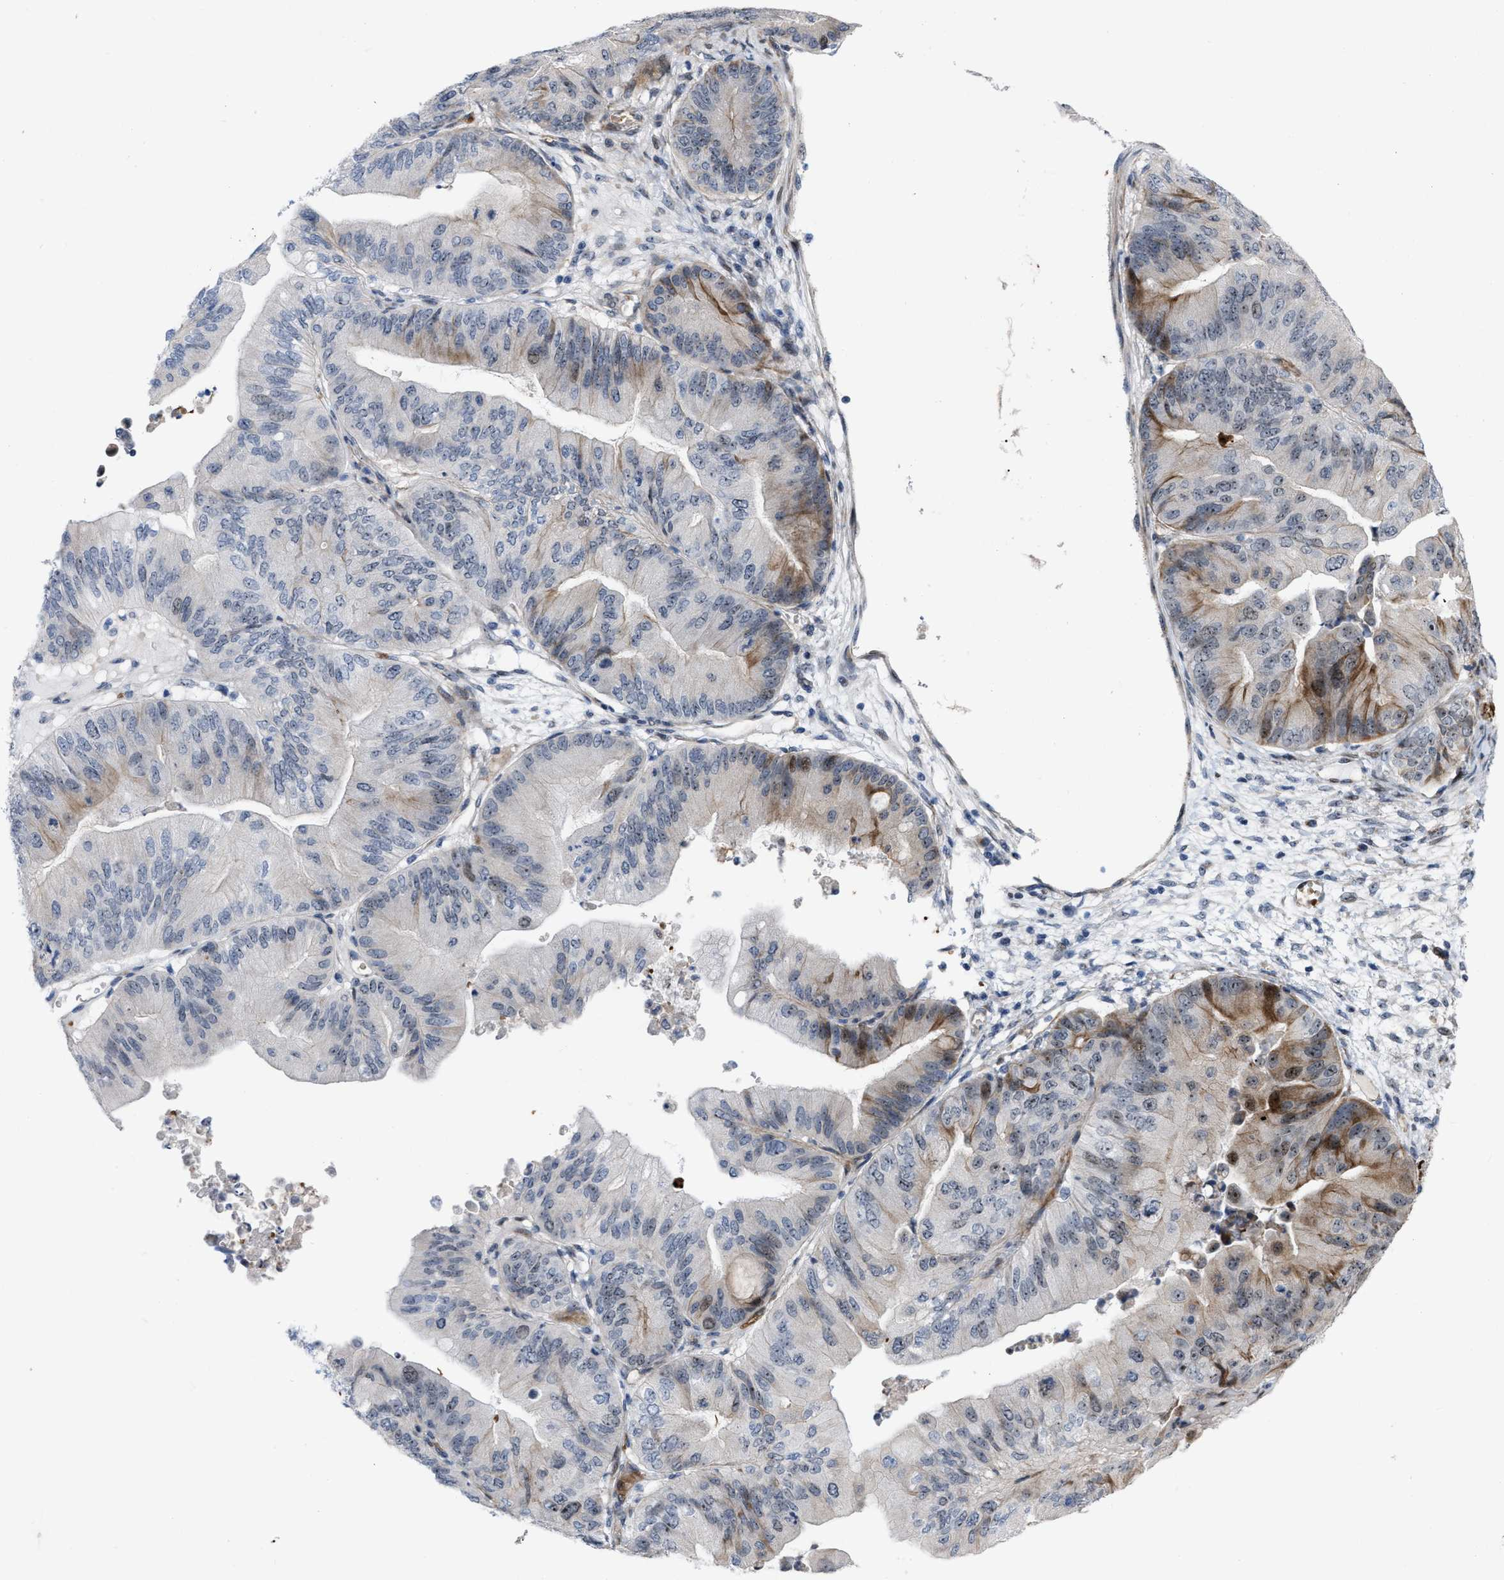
{"staining": {"intensity": "moderate", "quantity": "<25%", "location": "cytoplasmic/membranous,nuclear"}, "tissue": "ovarian cancer", "cell_type": "Tumor cells", "image_type": "cancer", "snomed": [{"axis": "morphology", "description": "Cystadenocarcinoma, mucinous, NOS"}, {"axis": "topography", "description": "Ovary"}], "caption": "This is an image of immunohistochemistry (IHC) staining of ovarian cancer (mucinous cystadenocarcinoma), which shows moderate positivity in the cytoplasmic/membranous and nuclear of tumor cells.", "gene": "POLR1F", "patient": {"sex": "female", "age": 61}}